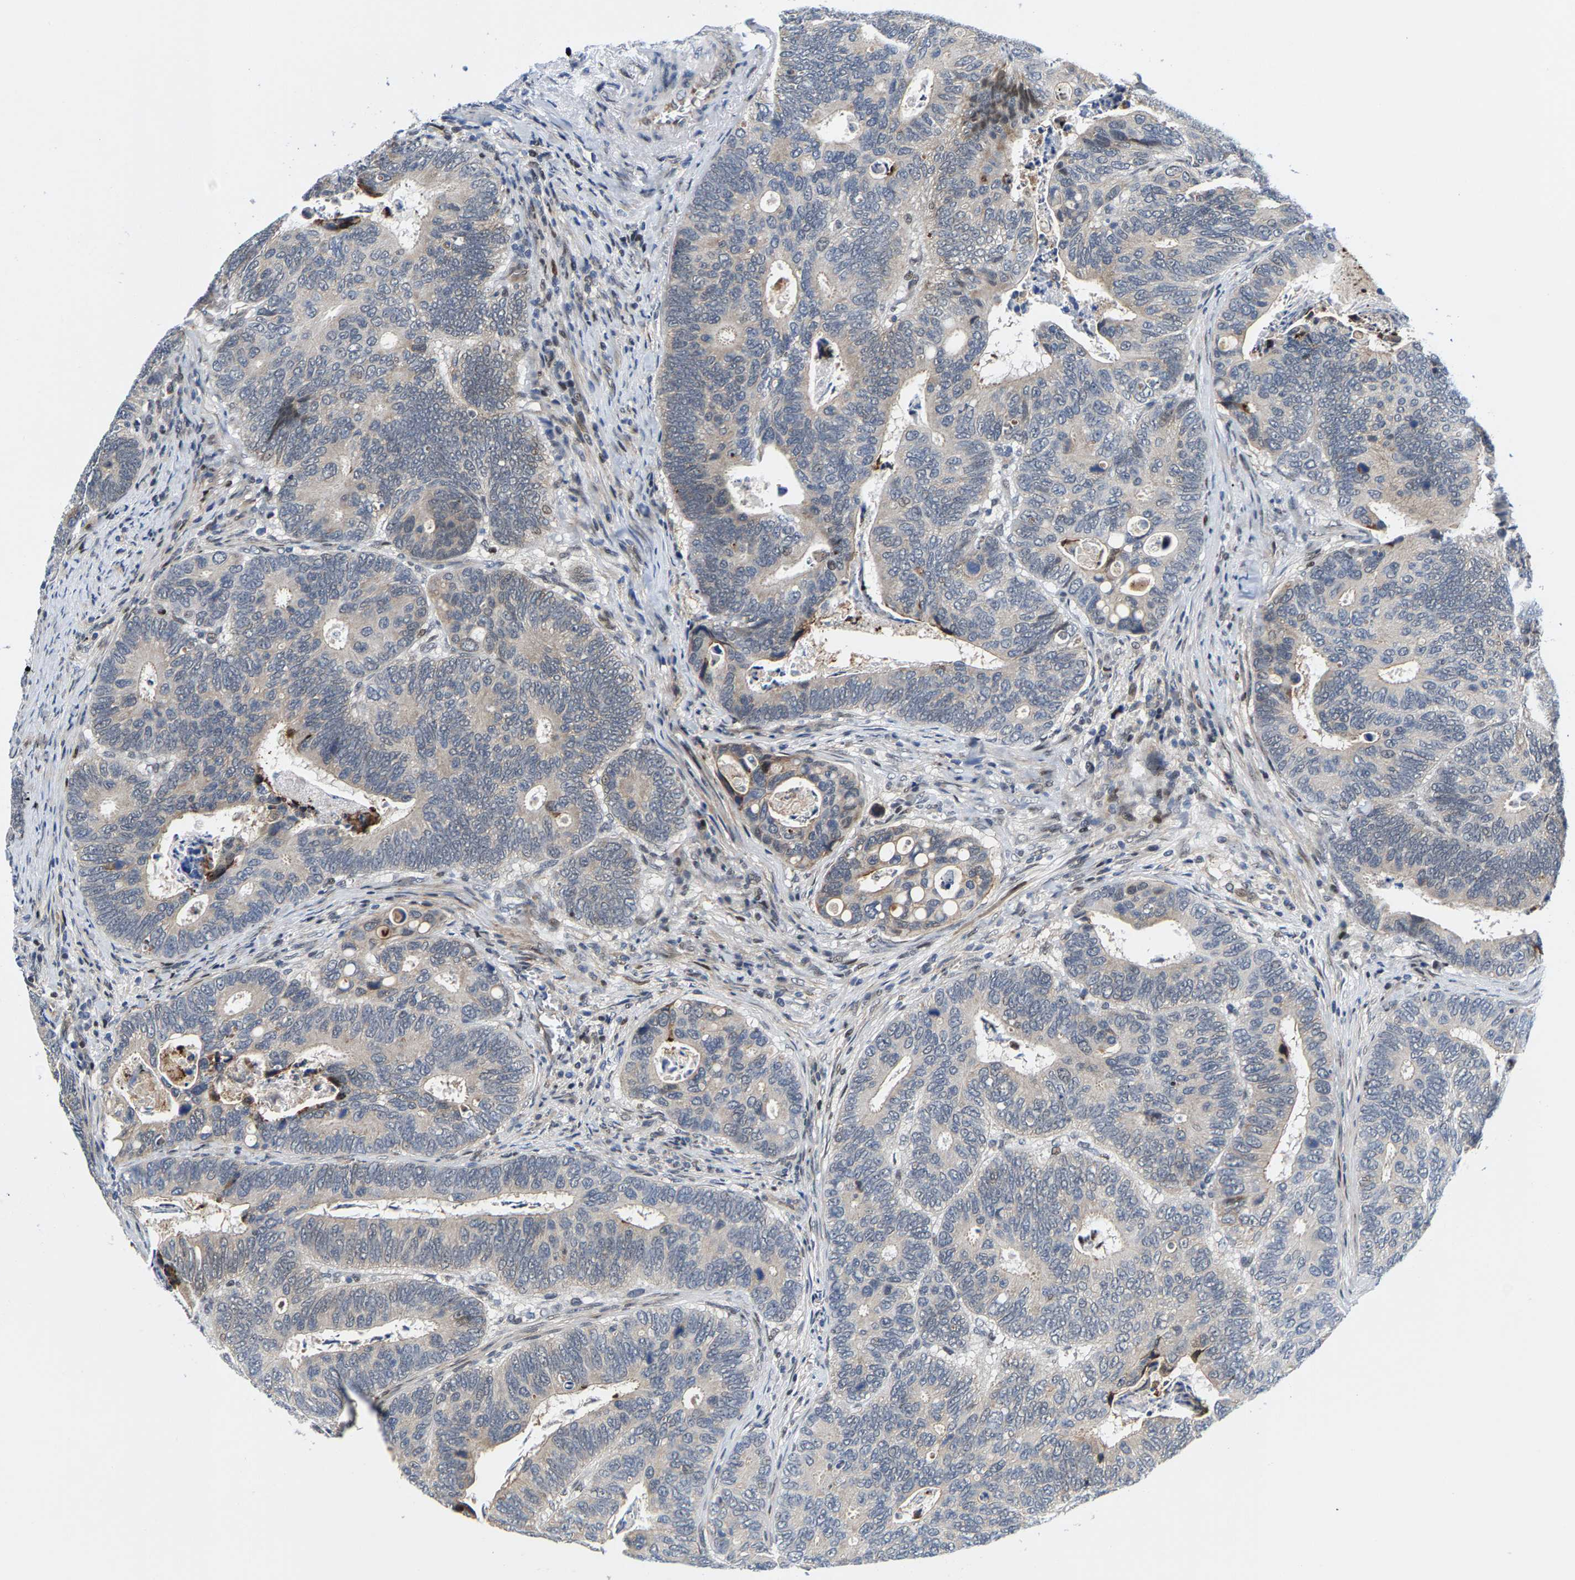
{"staining": {"intensity": "negative", "quantity": "none", "location": "none"}, "tissue": "colorectal cancer", "cell_type": "Tumor cells", "image_type": "cancer", "snomed": [{"axis": "morphology", "description": "Inflammation, NOS"}, {"axis": "morphology", "description": "Adenocarcinoma, NOS"}, {"axis": "topography", "description": "Colon"}], "caption": "High power microscopy micrograph of an immunohistochemistry (IHC) image of colorectal cancer (adenocarcinoma), revealing no significant expression in tumor cells. Brightfield microscopy of IHC stained with DAB (brown) and hematoxylin (blue), captured at high magnification.", "gene": "GTPBP10", "patient": {"sex": "male", "age": 72}}